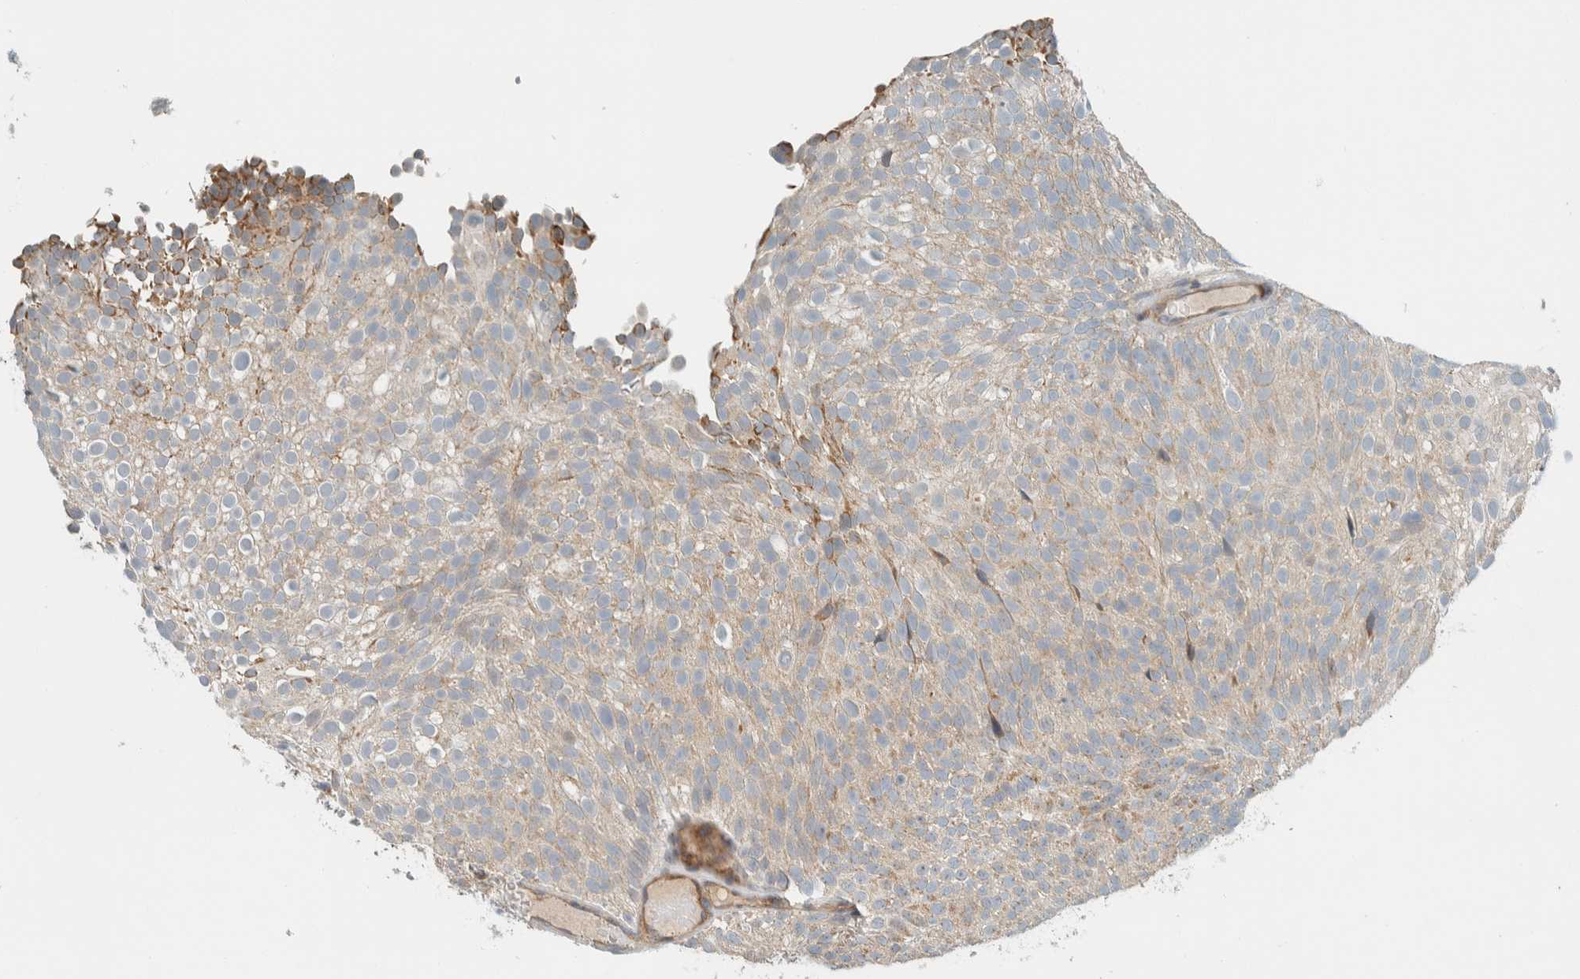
{"staining": {"intensity": "negative", "quantity": "none", "location": "none"}, "tissue": "urothelial cancer", "cell_type": "Tumor cells", "image_type": "cancer", "snomed": [{"axis": "morphology", "description": "Urothelial carcinoma, Low grade"}, {"axis": "topography", "description": "Urinary bladder"}], "caption": "DAB (3,3'-diaminobenzidine) immunohistochemical staining of low-grade urothelial carcinoma exhibits no significant expression in tumor cells.", "gene": "SLFN12L", "patient": {"sex": "male", "age": 78}}